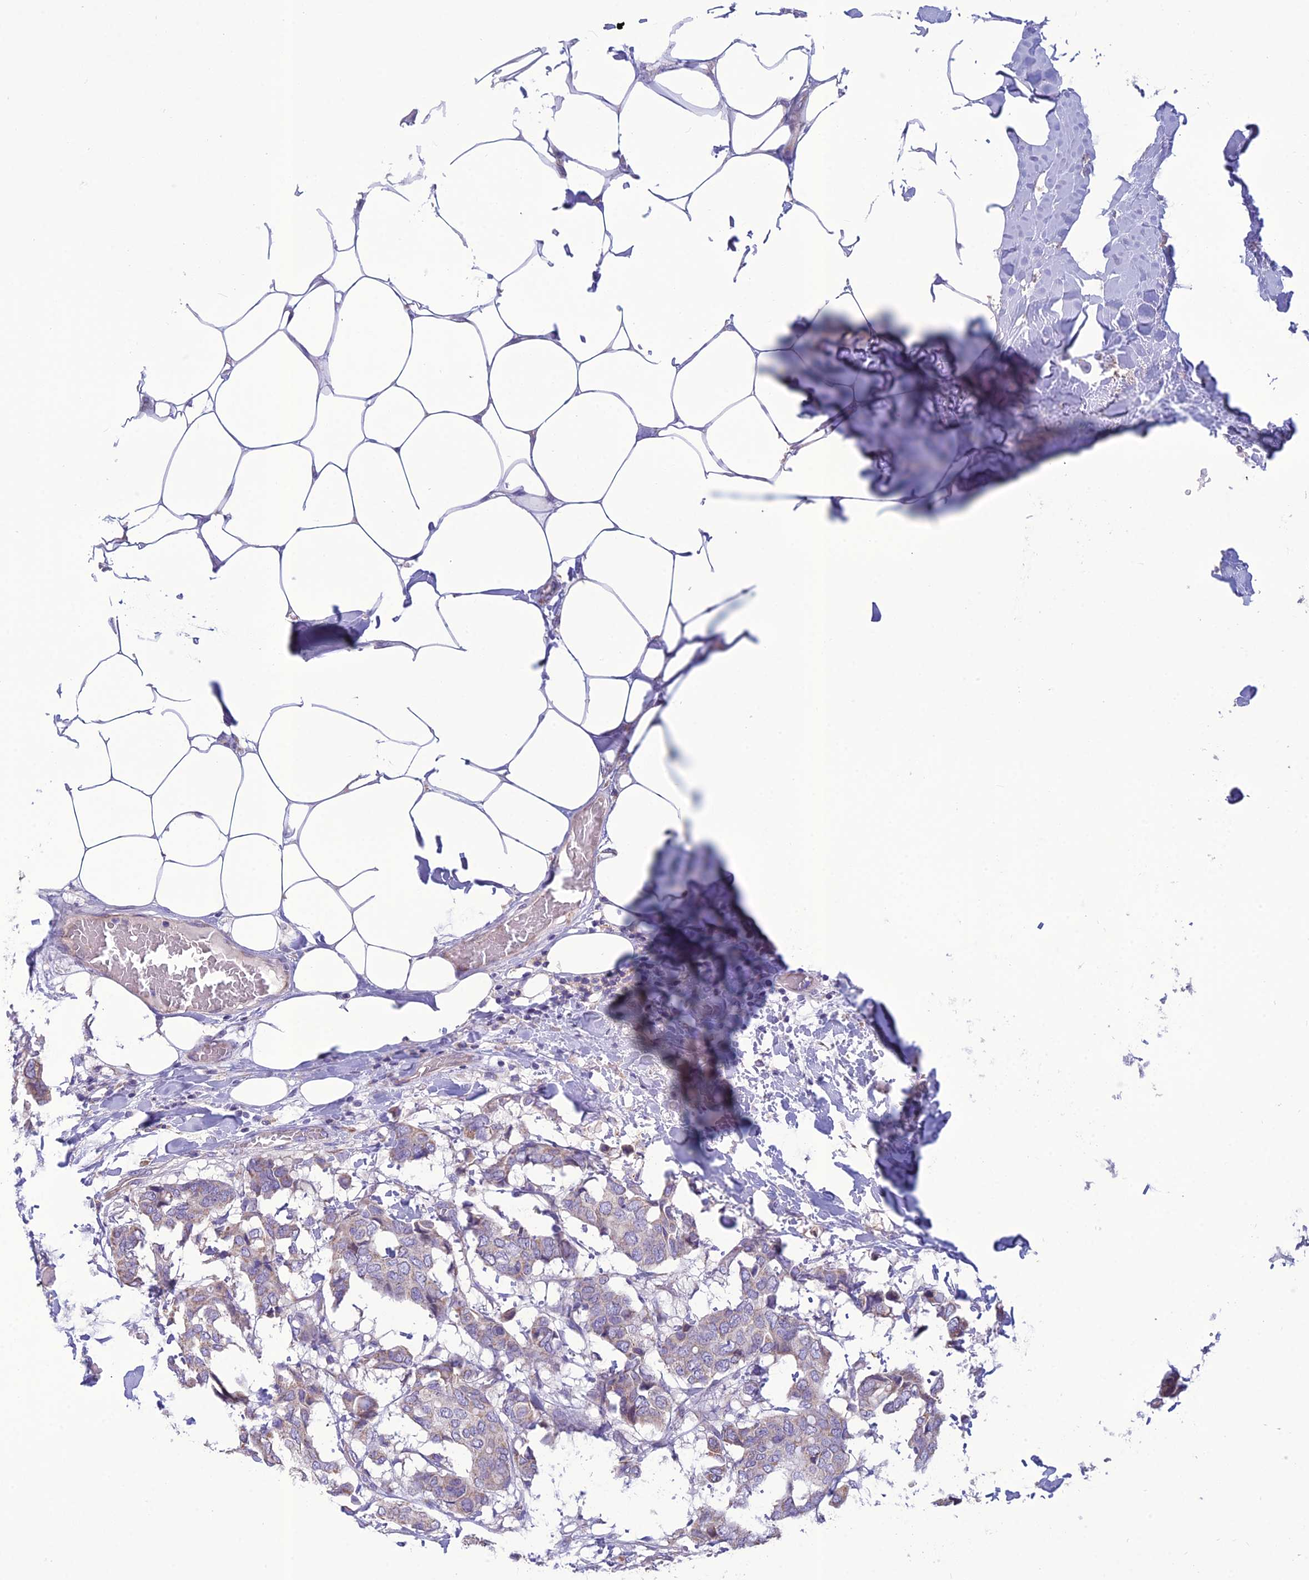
{"staining": {"intensity": "weak", "quantity": "<25%", "location": "cytoplasmic/membranous"}, "tissue": "breast cancer", "cell_type": "Tumor cells", "image_type": "cancer", "snomed": [{"axis": "morphology", "description": "Duct carcinoma"}, {"axis": "topography", "description": "Breast"}], "caption": "Immunohistochemistry micrograph of neoplastic tissue: human breast cancer (intraductal carcinoma) stained with DAB (3,3'-diaminobenzidine) reveals no significant protein positivity in tumor cells.", "gene": "BHMT2", "patient": {"sex": "female", "age": 75}}